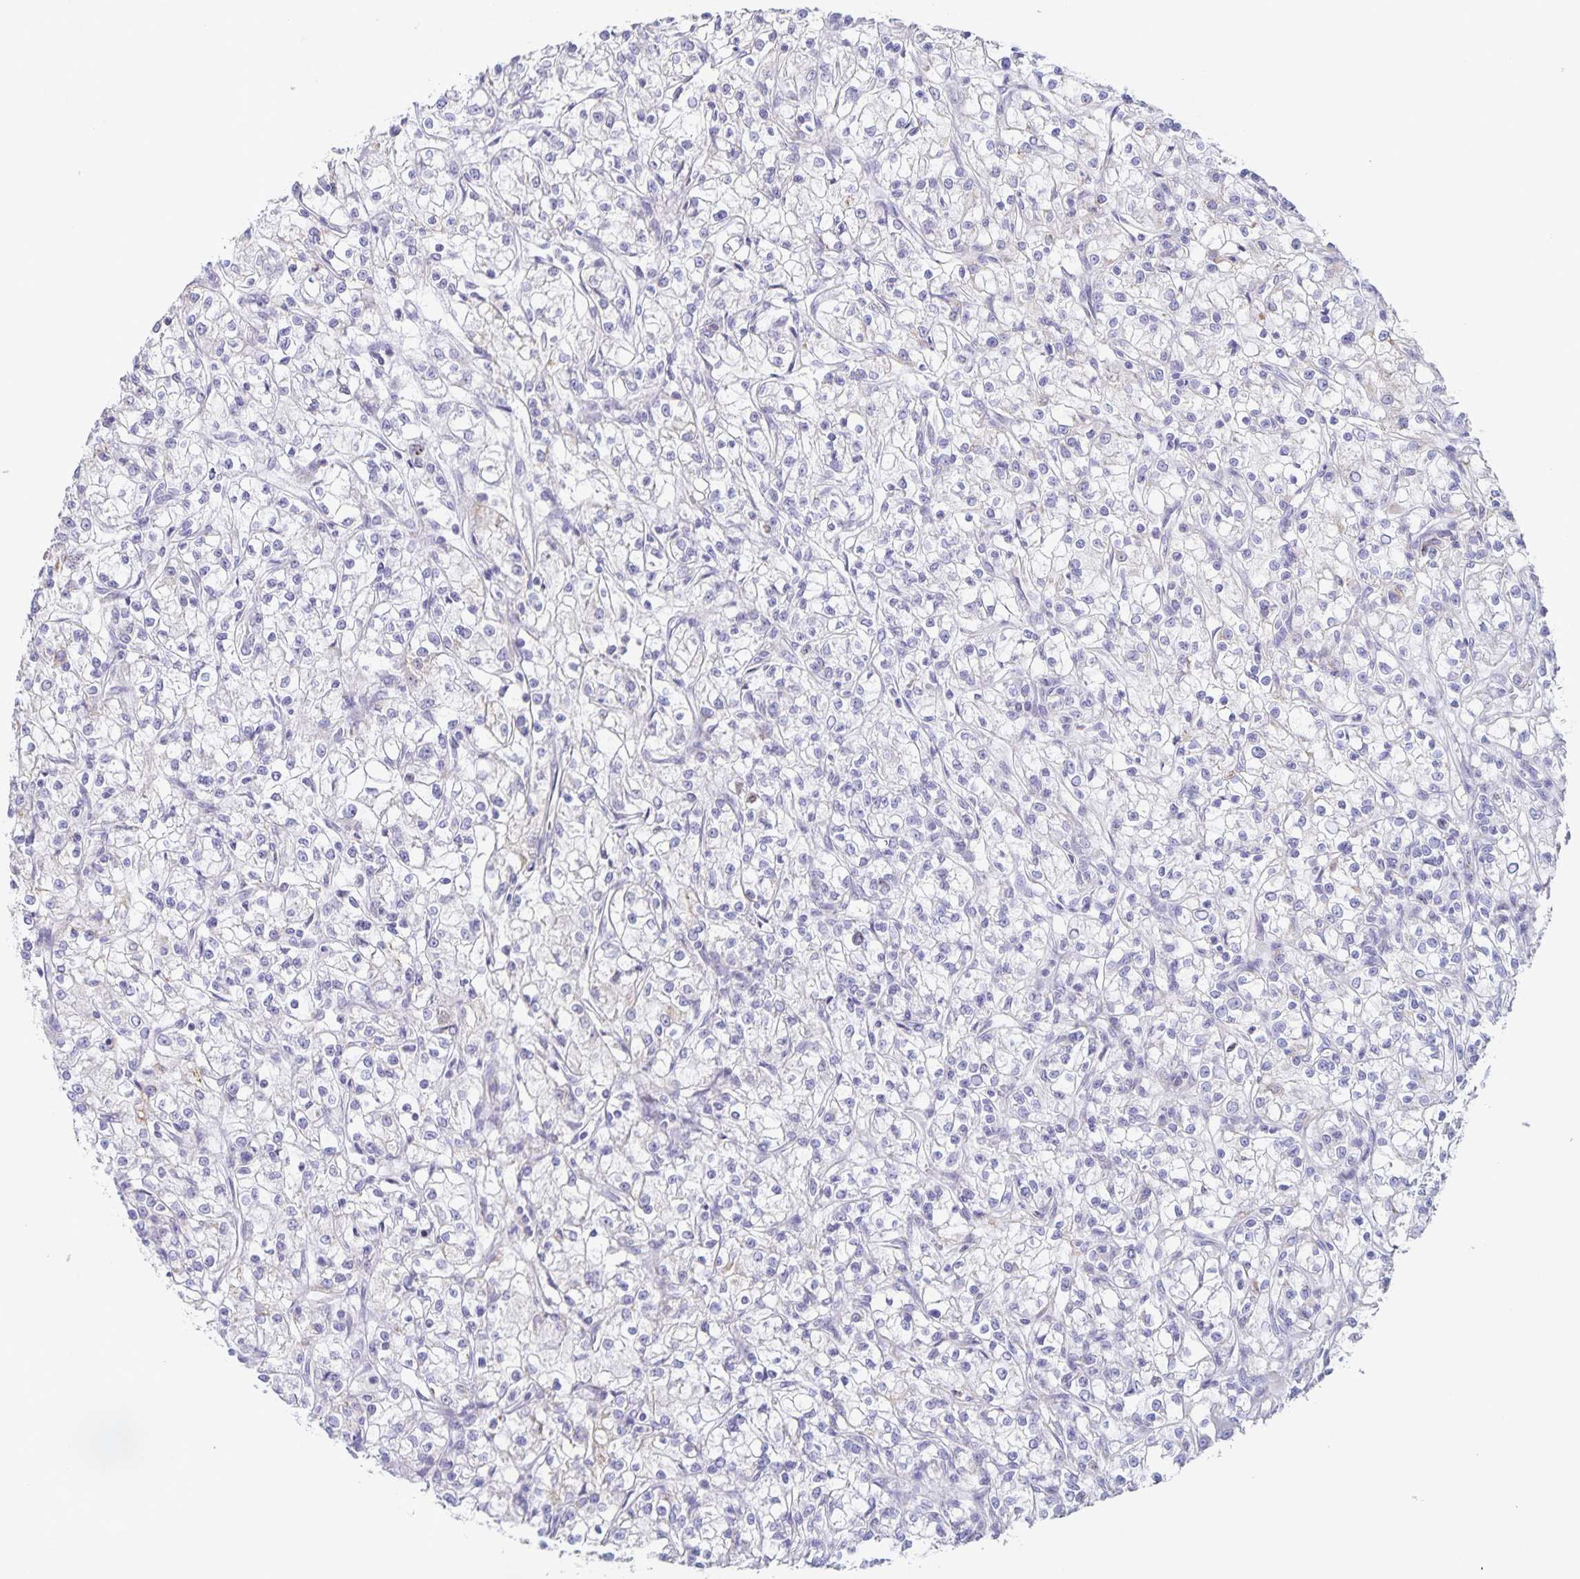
{"staining": {"intensity": "negative", "quantity": "none", "location": "none"}, "tissue": "renal cancer", "cell_type": "Tumor cells", "image_type": "cancer", "snomed": [{"axis": "morphology", "description": "Adenocarcinoma, NOS"}, {"axis": "topography", "description": "Kidney"}], "caption": "The immunohistochemistry (IHC) micrograph has no significant positivity in tumor cells of adenocarcinoma (renal) tissue. The staining is performed using DAB (3,3'-diaminobenzidine) brown chromogen with nuclei counter-stained in using hematoxylin.", "gene": "CENPH", "patient": {"sex": "female", "age": 59}}